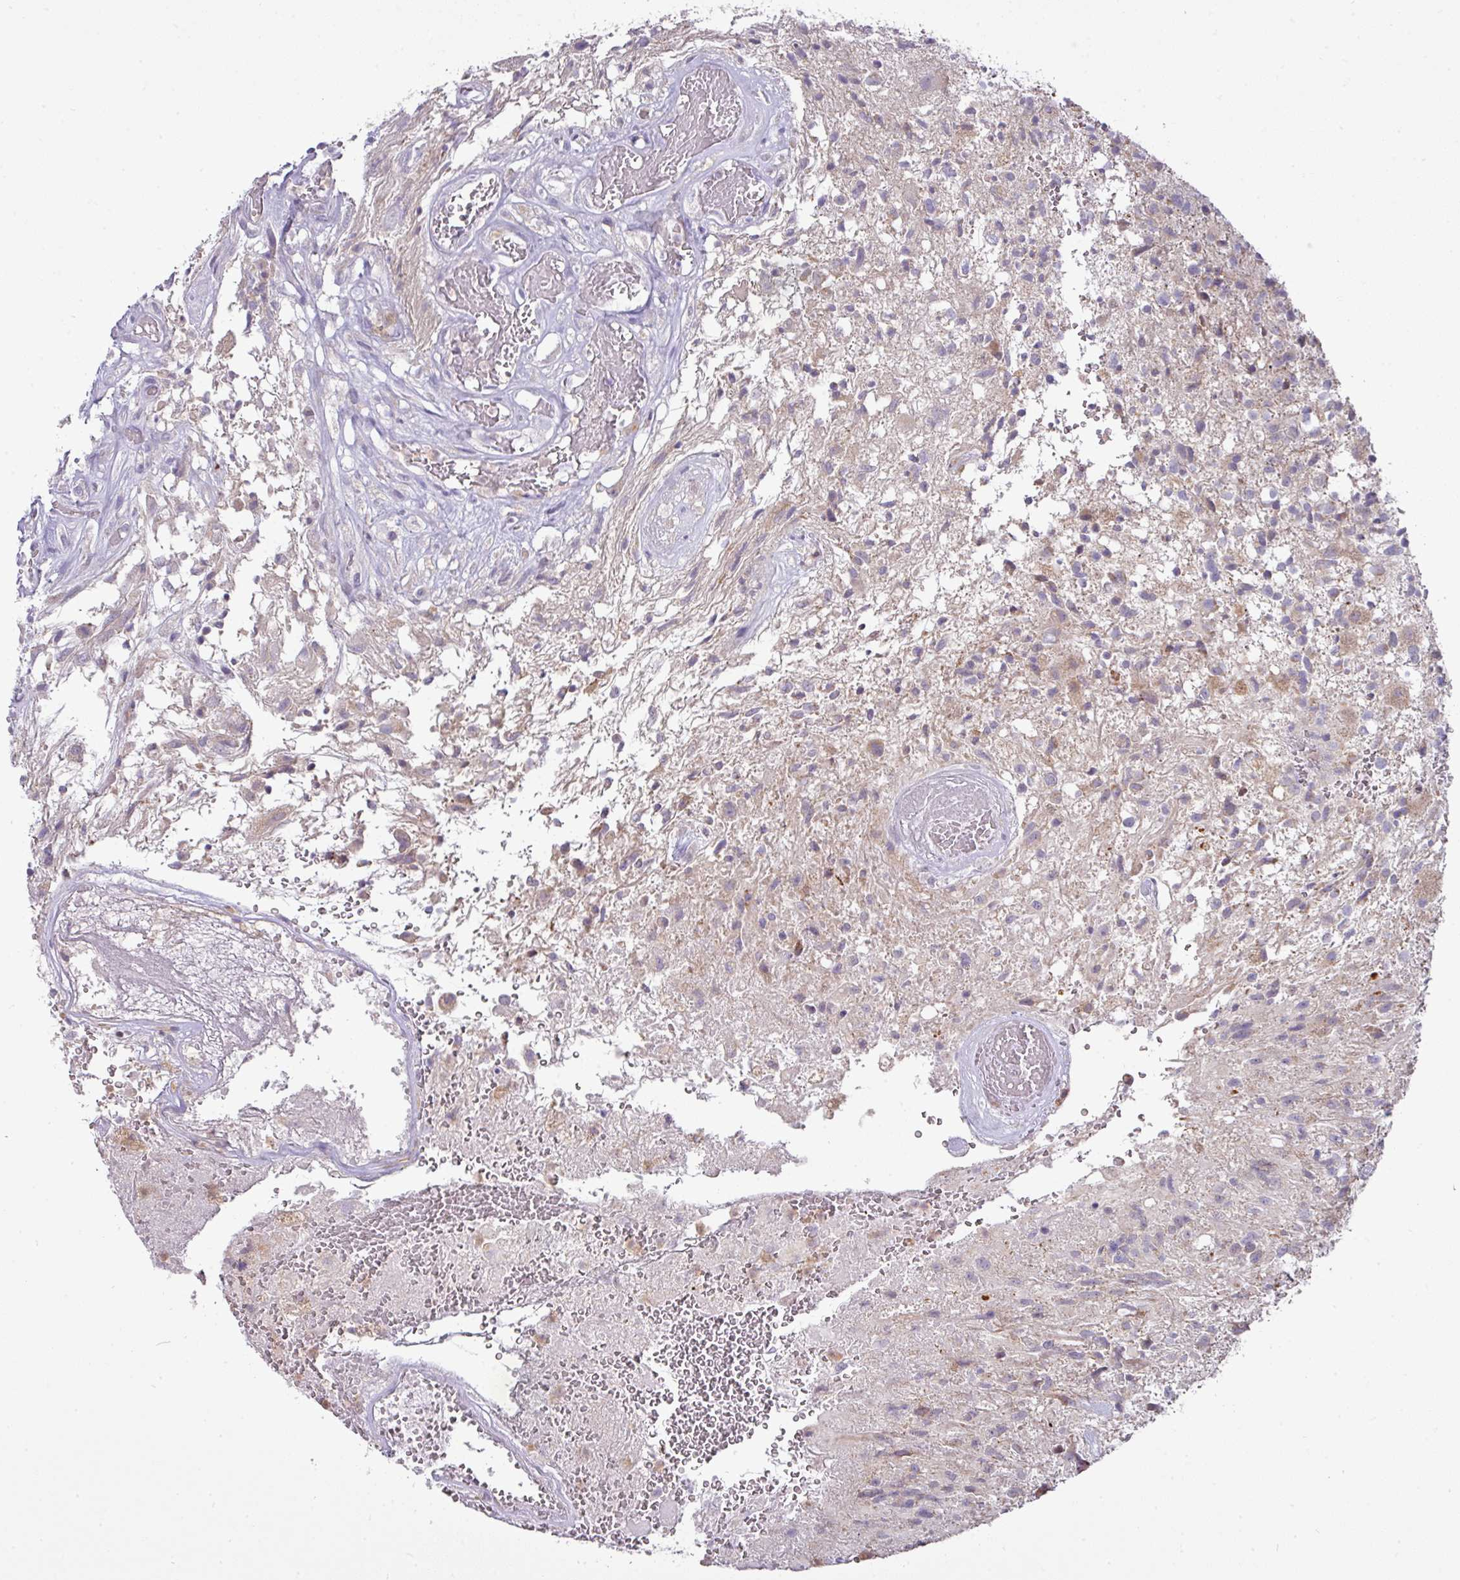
{"staining": {"intensity": "weak", "quantity": "<25%", "location": "cytoplasmic/membranous"}, "tissue": "glioma", "cell_type": "Tumor cells", "image_type": "cancer", "snomed": [{"axis": "morphology", "description": "Glioma, malignant, High grade"}, {"axis": "topography", "description": "Brain"}], "caption": "Immunohistochemical staining of human malignant glioma (high-grade) shows no significant positivity in tumor cells. Nuclei are stained in blue.", "gene": "TRAPPC1", "patient": {"sex": "male", "age": 56}}